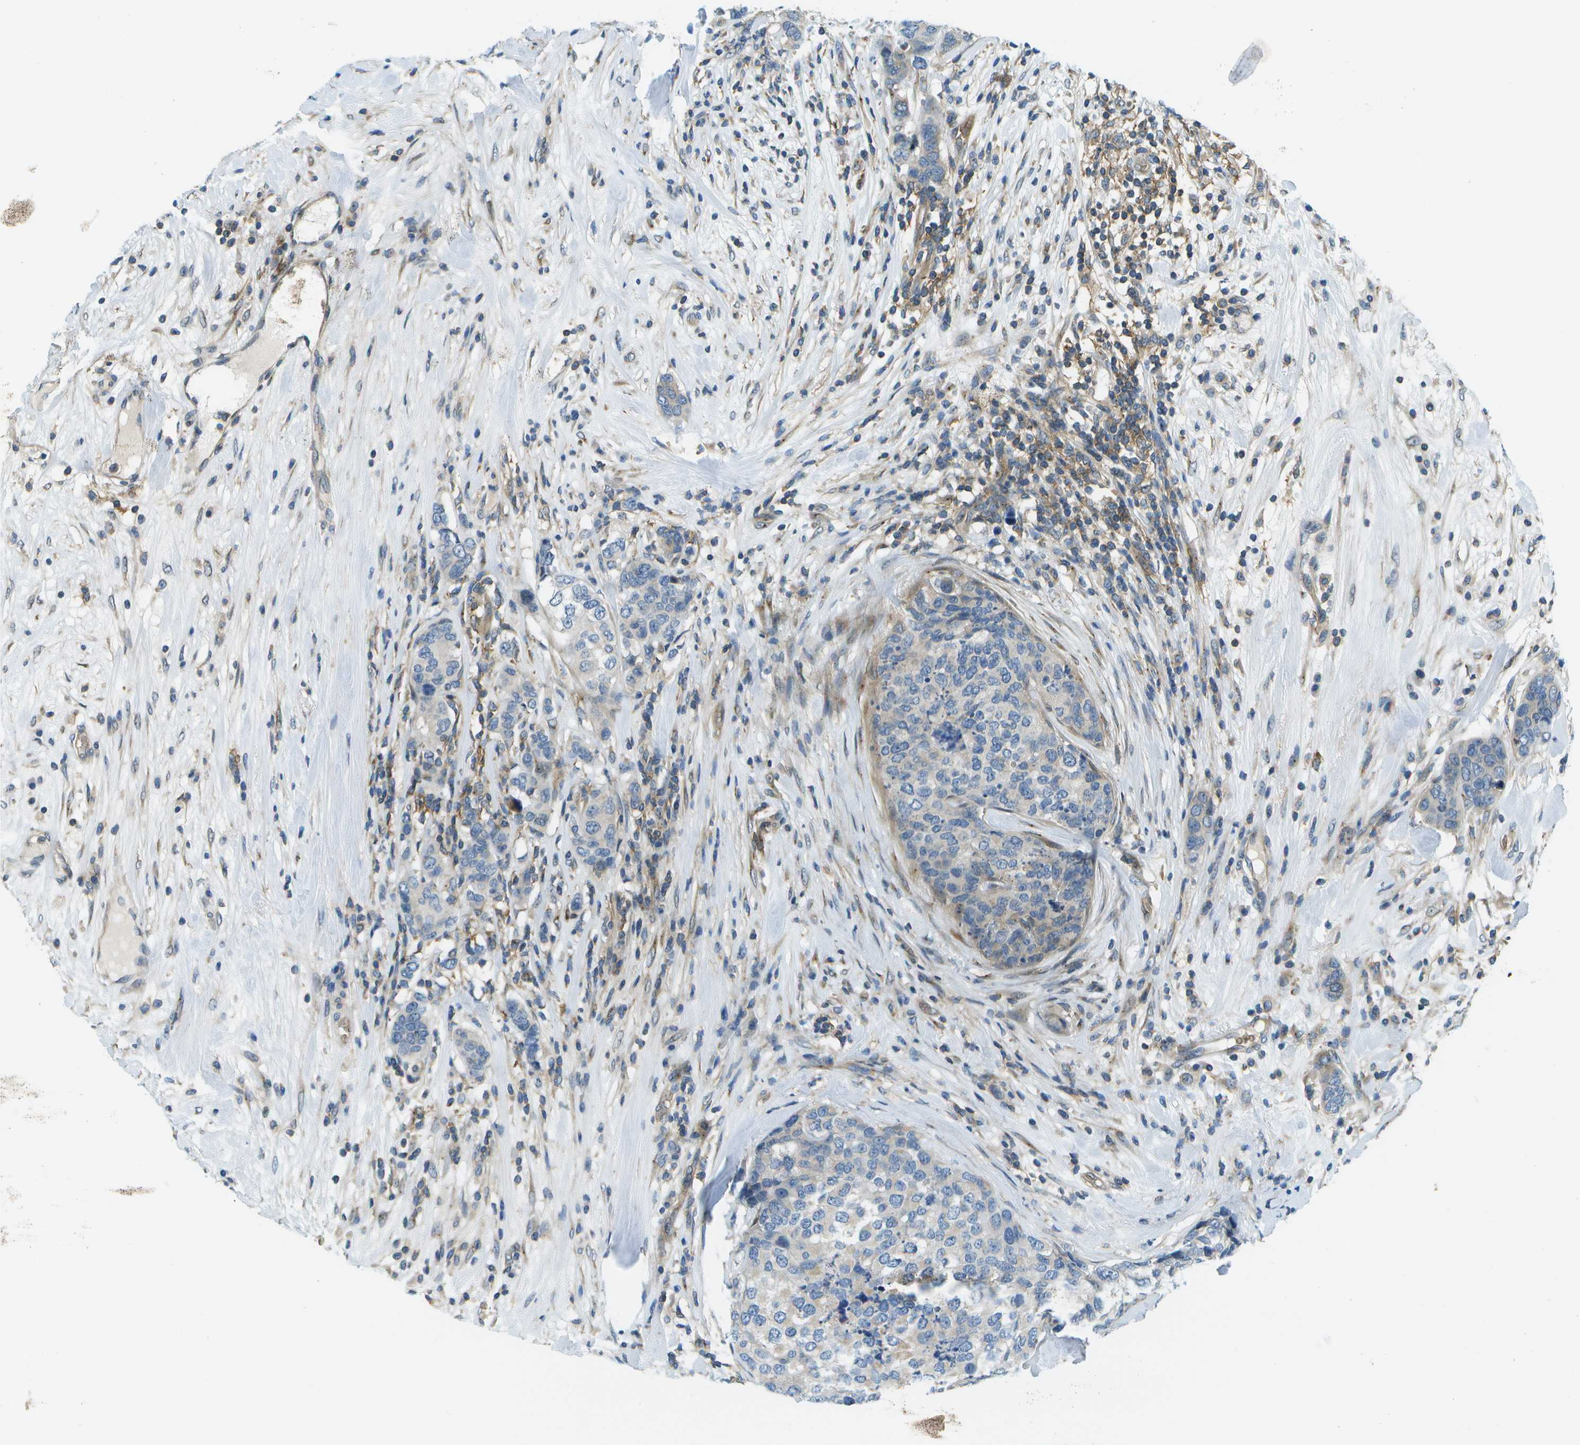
{"staining": {"intensity": "negative", "quantity": "none", "location": "none"}, "tissue": "breast cancer", "cell_type": "Tumor cells", "image_type": "cancer", "snomed": [{"axis": "morphology", "description": "Lobular carcinoma"}, {"axis": "topography", "description": "Breast"}], "caption": "Immunohistochemical staining of breast cancer (lobular carcinoma) exhibits no significant positivity in tumor cells.", "gene": "CTIF", "patient": {"sex": "female", "age": 59}}